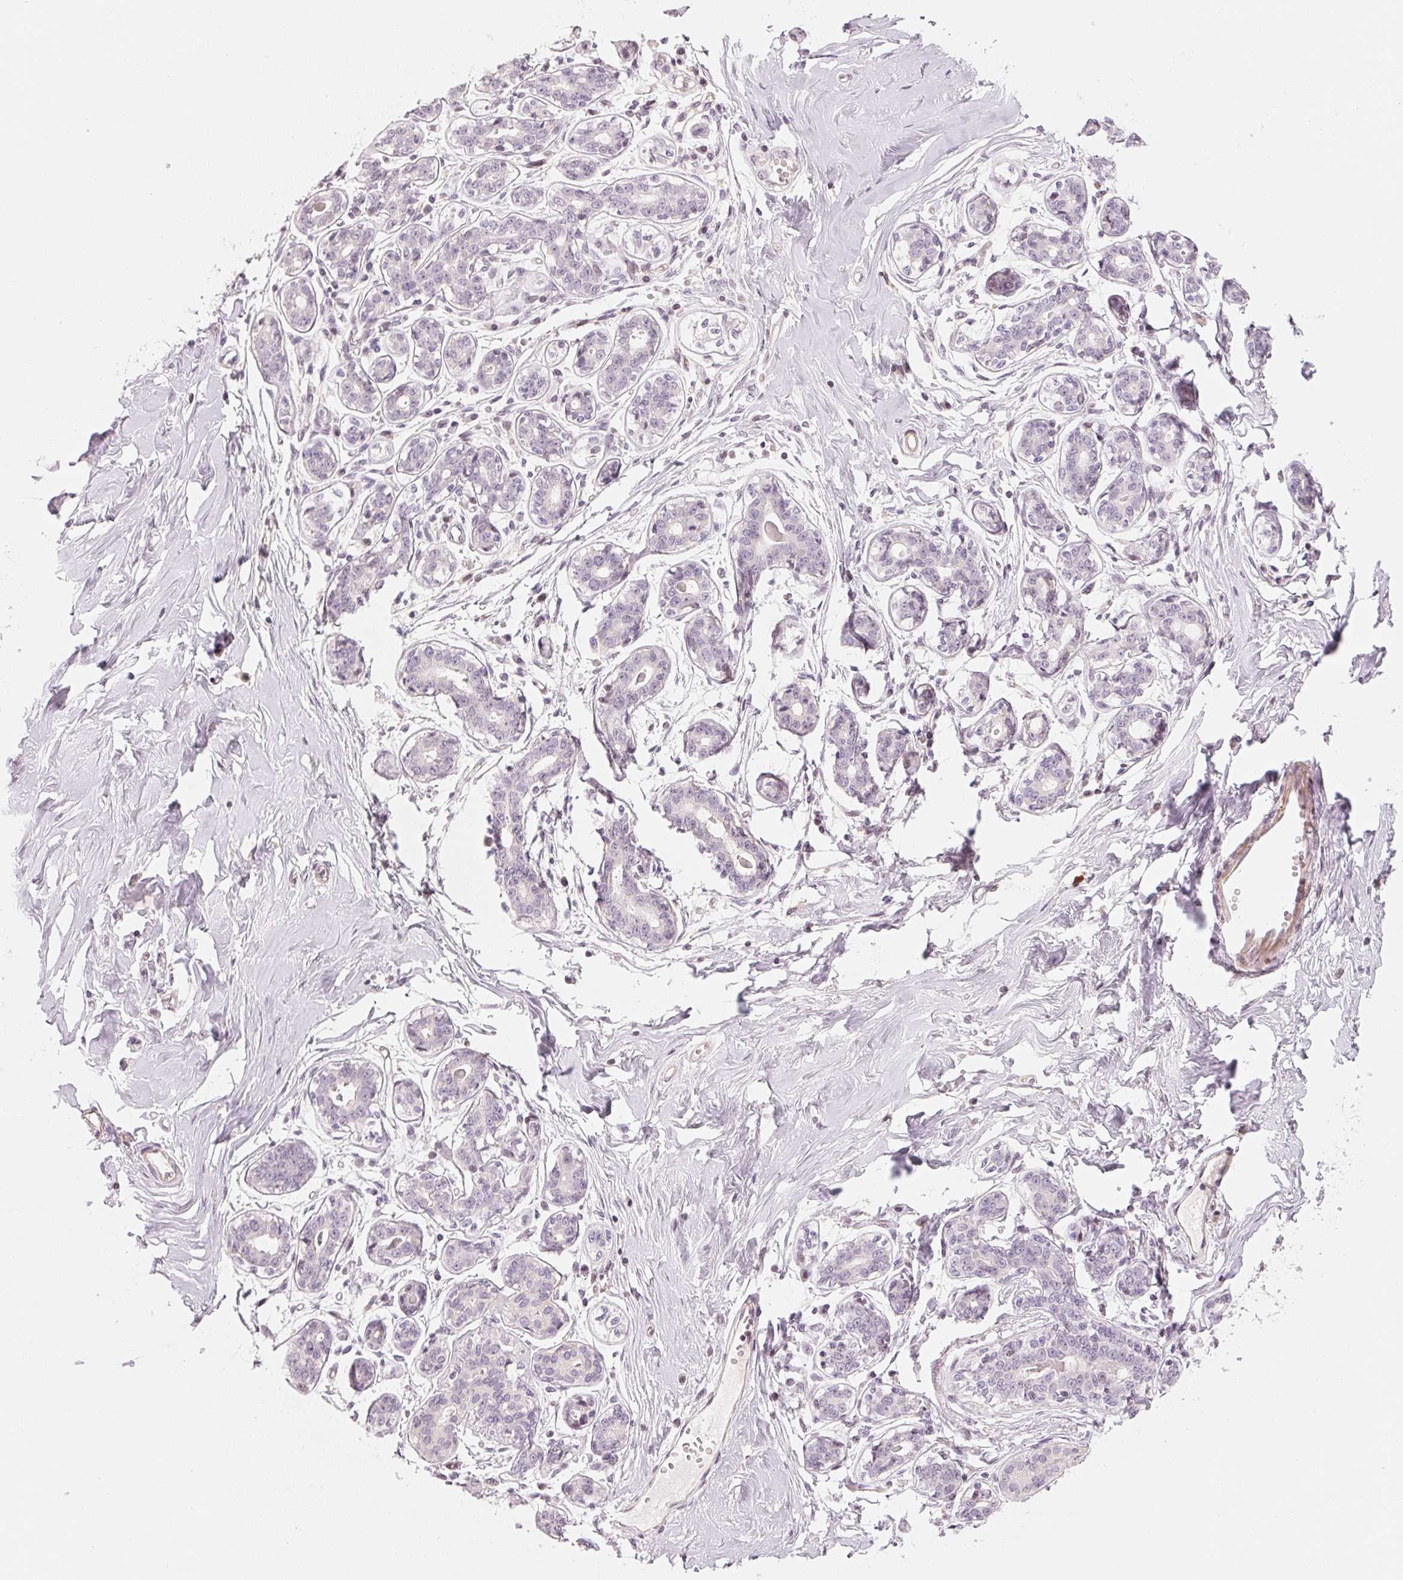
{"staining": {"intensity": "weak", "quantity": "25%-75%", "location": "cytoplasmic/membranous"}, "tissue": "breast", "cell_type": "Adipocytes", "image_type": "normal", "snomed": [{"axis": "morphology", "description": "Normal tissue, NOS"}, {"axis": "topography", "description": "Skin"}, {"axis": "topography", "description": "Breast"}], "caption": "Human breast stained with a brown dye reveals weak cytoplasmic/membranous positive expression in approximately 25%-75% of adipocytes.", "gene": "SLC17A4", "patient": {"sex": "female", "age": 43}}